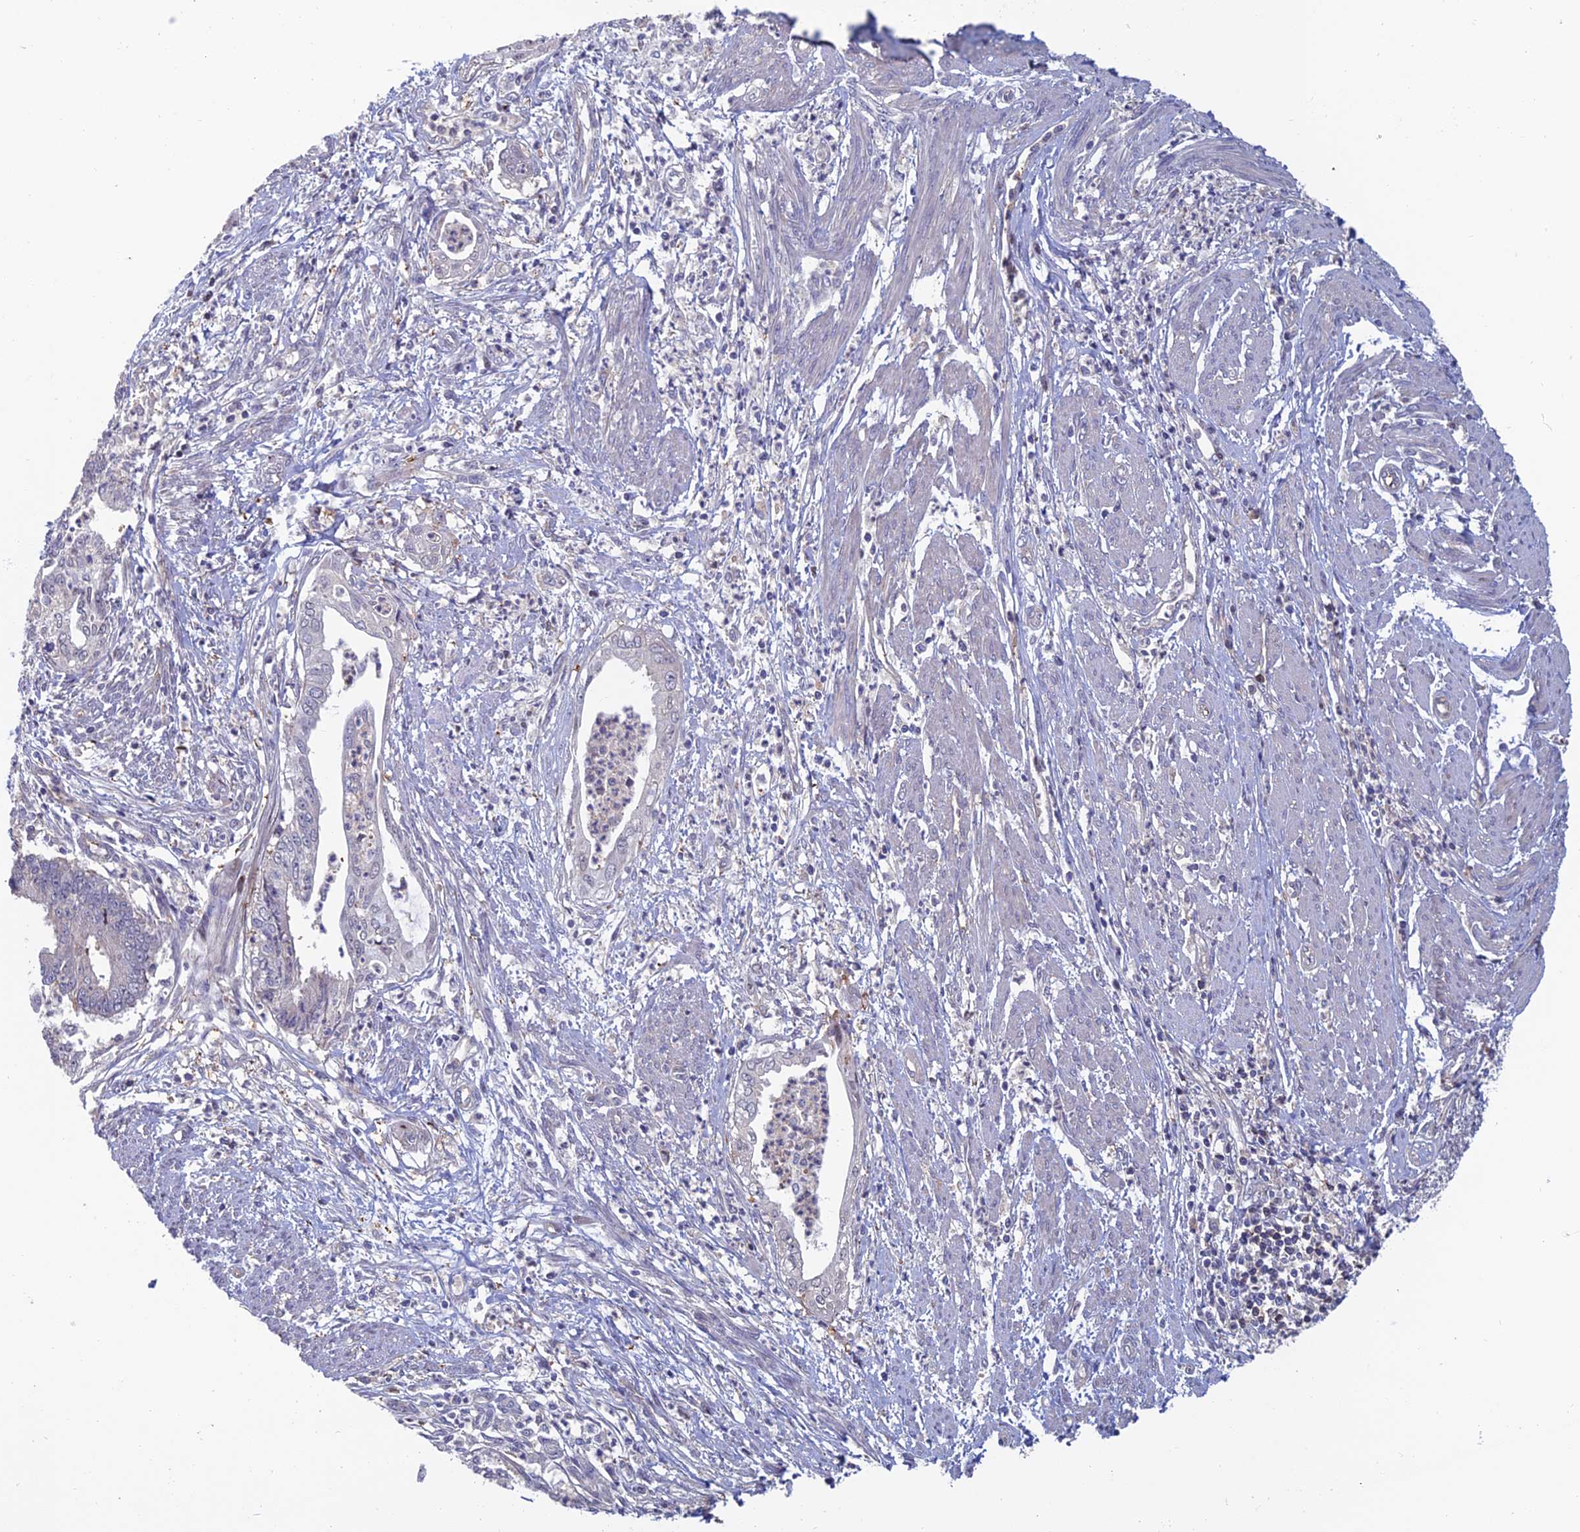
{"staining": {"intensity": "negative", "quantity": "none", "location": "none"}, "tissue": "endometrial cancer", "cell_type": "Tumor cells", "image_type": "cancer", "snomed": [{"axis": "morphology", "description": "Adenocarcinoma, NOS"}, {"axis": "topography", "description": "Endometrium"}], "caption": "Immunohistochemistry histopathology image of human endometrial cancer (adenocarcinoma) stained for a protein (brown), which displays no staining in tumor cells.", "gene": "C15orf62", "patient": {"sex": "female", "age": 73}}